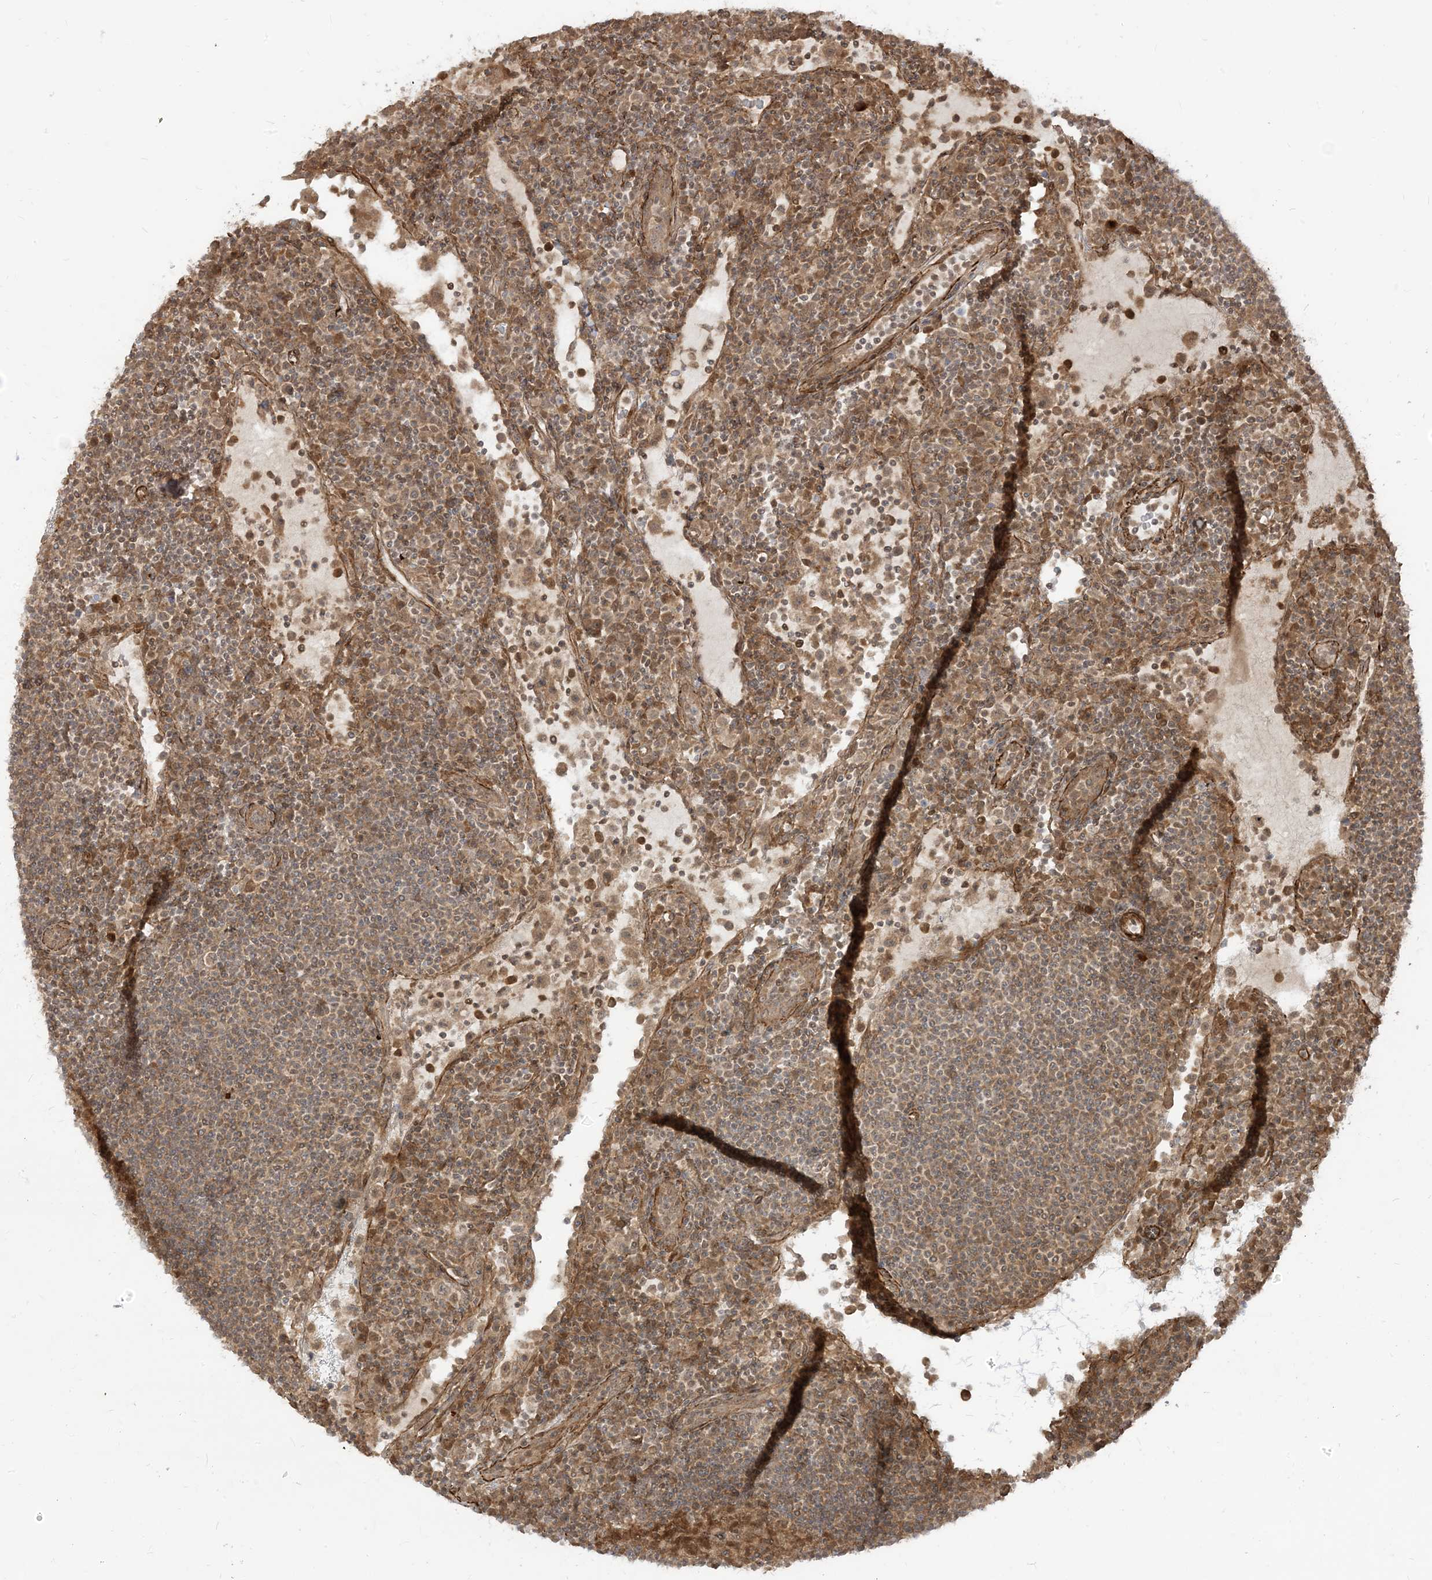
{"staining": {"intensity": "moderate", "quantity": "25%-75%", "location": "cytoplasmic/membranous,nuclear"}, "tissue": "lymph node", "cell_type": "Non-germinal center cells", "image_type": "normal", "snomed": [{"axis": "morphology", "description": "Normal tissue, NOS"}, {"axis": "topography", "description": "Lymph node"}], "caption": "Immunohistochemistry (IHC) of normal human lymph node reveals medium levels of moderate cytoplasmic/membranous,nuclear positivity in approximately 25%-75% of non-germinal center cells. Using DAB (3,3'-diaminobenzidine) (brown) and hematoxylin (blue) stains, captured at high magnification using brightfield microscopy.", "gene": "TBCC", "patient": {"sex": "female", "age": 53}}